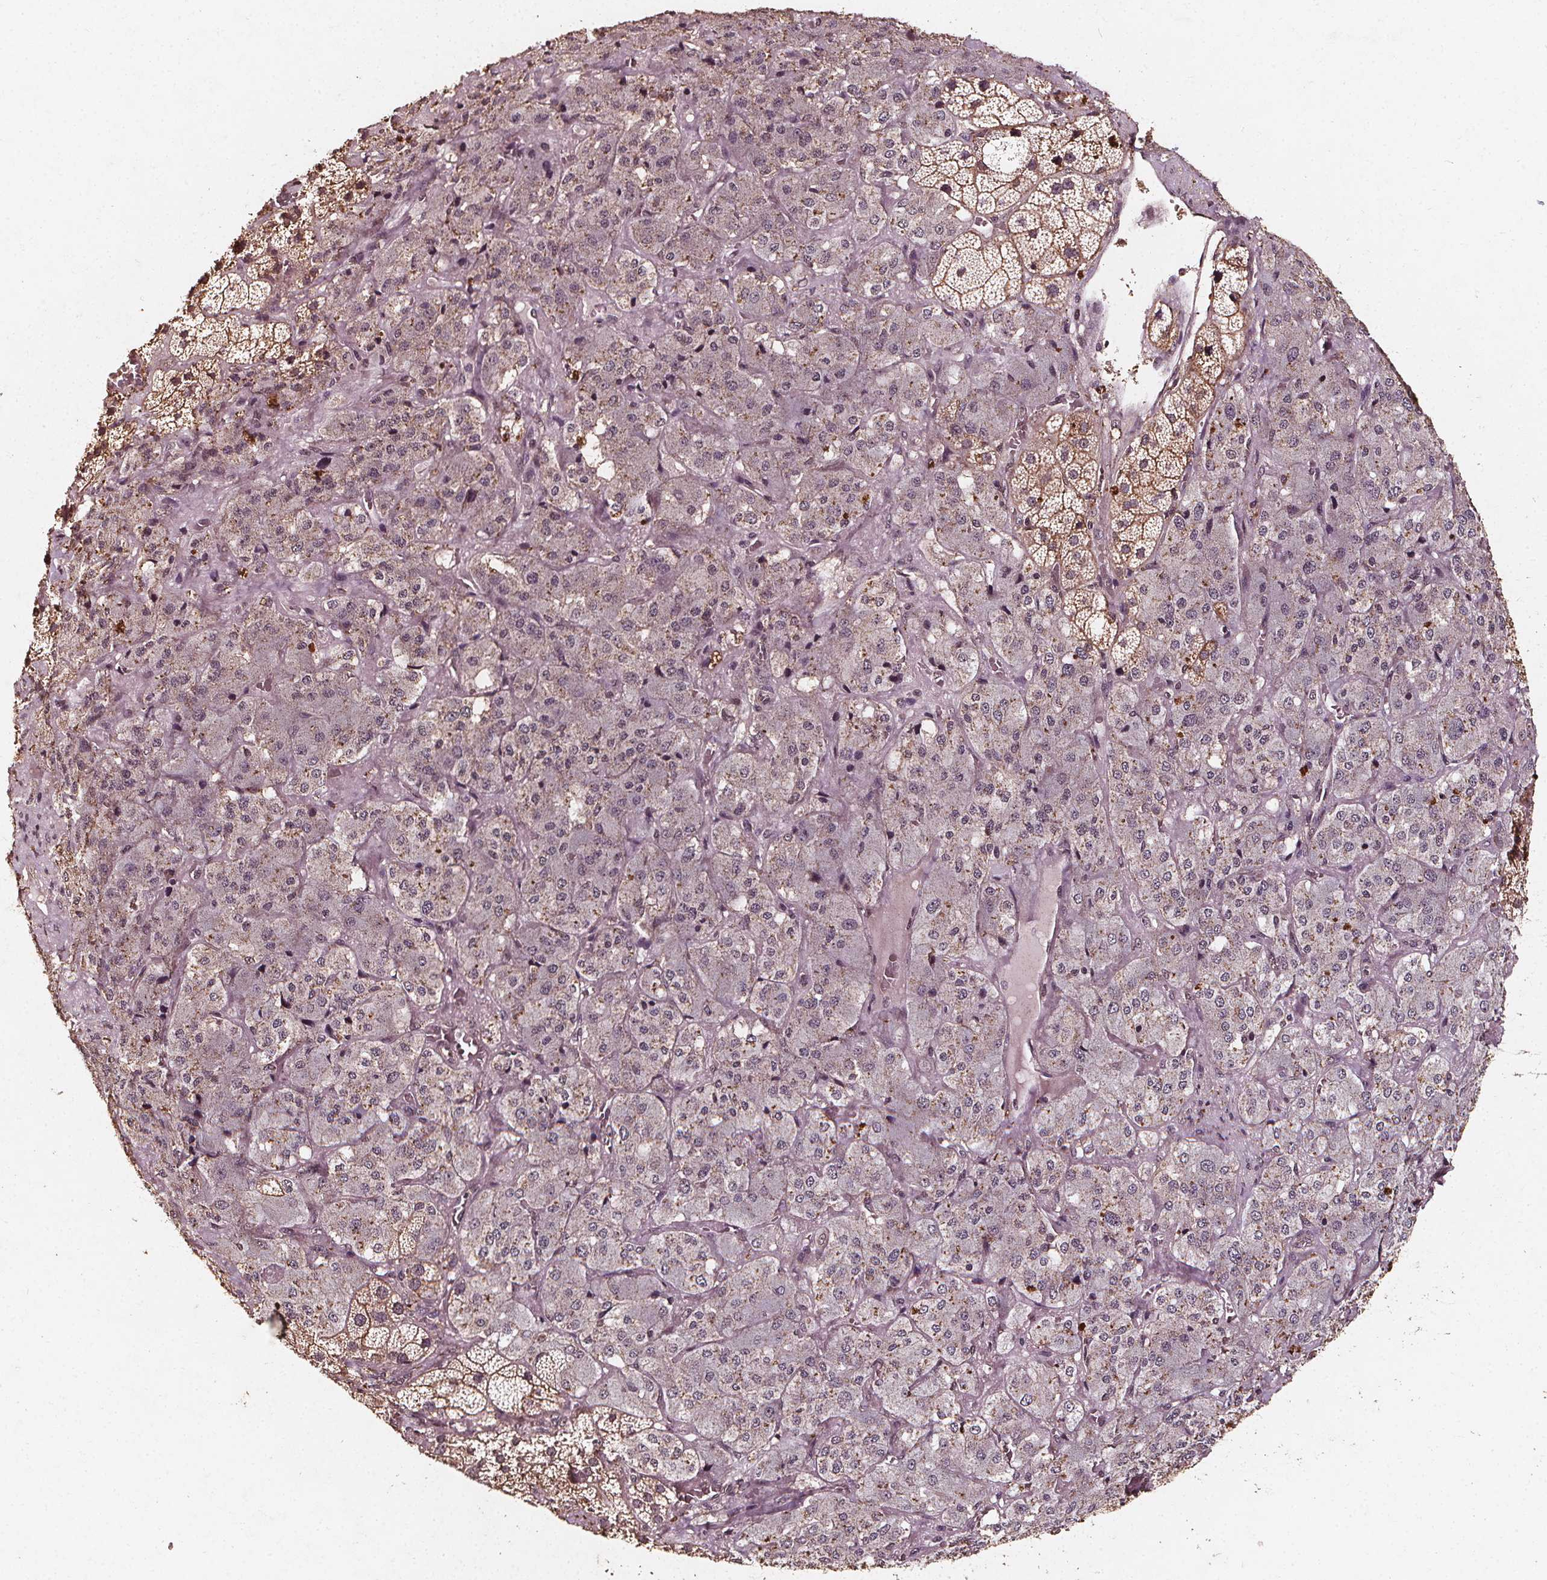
{"staining": {"intensity": "moderate", "quantity": "25%-75%", "location": "cytoplasmic/membranous"}, "tissue": "adrenal gland", "cell_type": "Glandular cells", "image_type": "normal", "snomed": [{"axis": "morphology", "description": "Normal tissue, NOS"}, {"axis": "topography", "description": "Adrenal gland"}], "caption": "Normal adrenal gland exhibits moderate cytoplasmic/membranous staining in about 25%-75% of glandular cells, visualized by immunohistochemistry.", "gene": "ABCA1", "patient": {"sex": "male", "age": 57}}